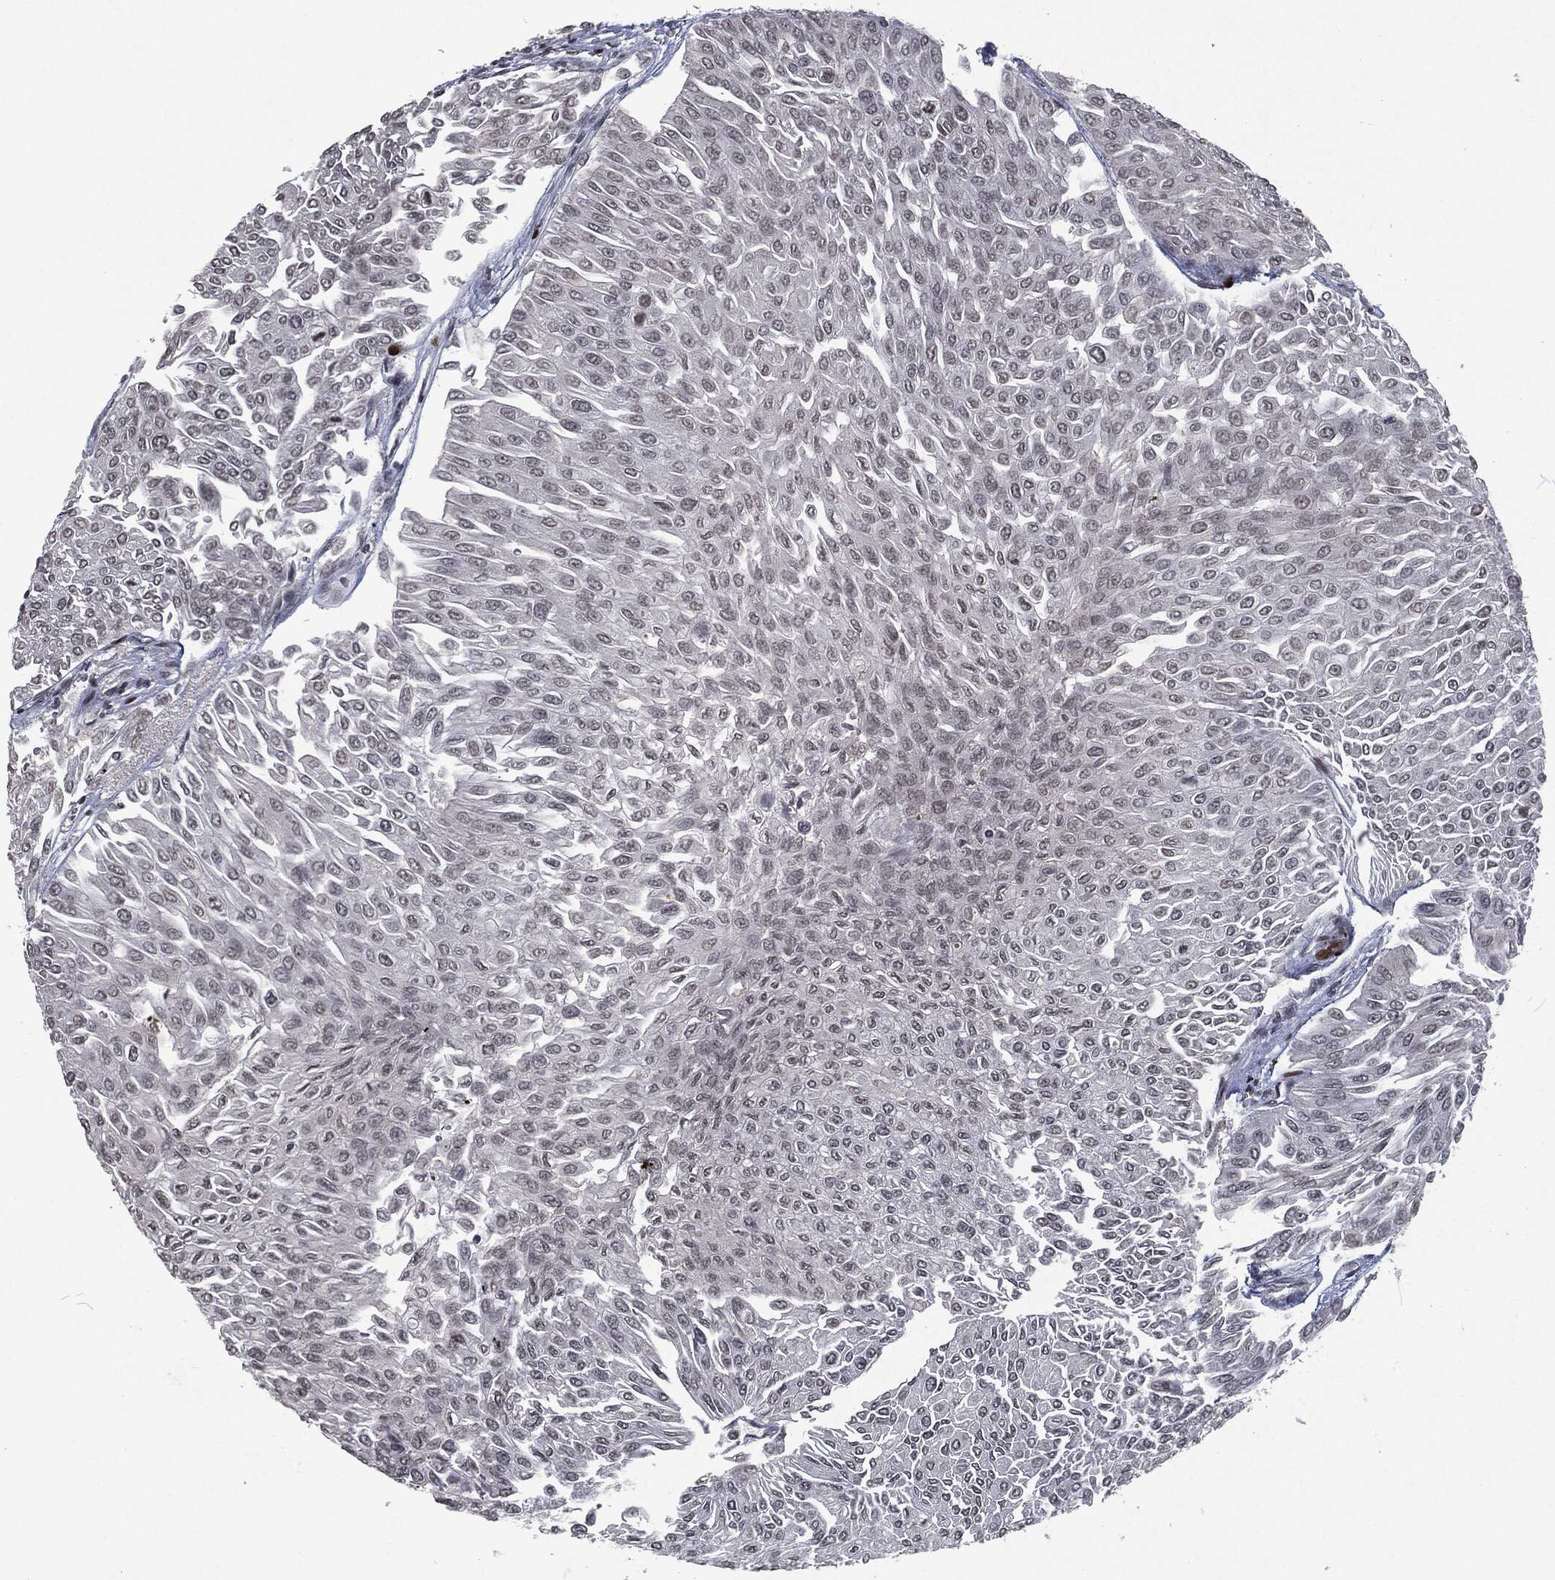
{"staining": {"intensity": "negative", "quantity": "none", "location": "none"}, "tissue": "urothelial cancer", "cell_type": "Tumor cells", "image_type": "cancer", "snomed": [{"axis": "morphology", "description": "Urothelial carcinoma, Low grade"}, {"axis": "topography", "description": "Urinary bladder"}], "caption": "Human urothelial cancer stained for a protein using IHC shows no expression in tumor cells.", "gene": "EGFR", "patient": {"sex": "male", "age": 67}}